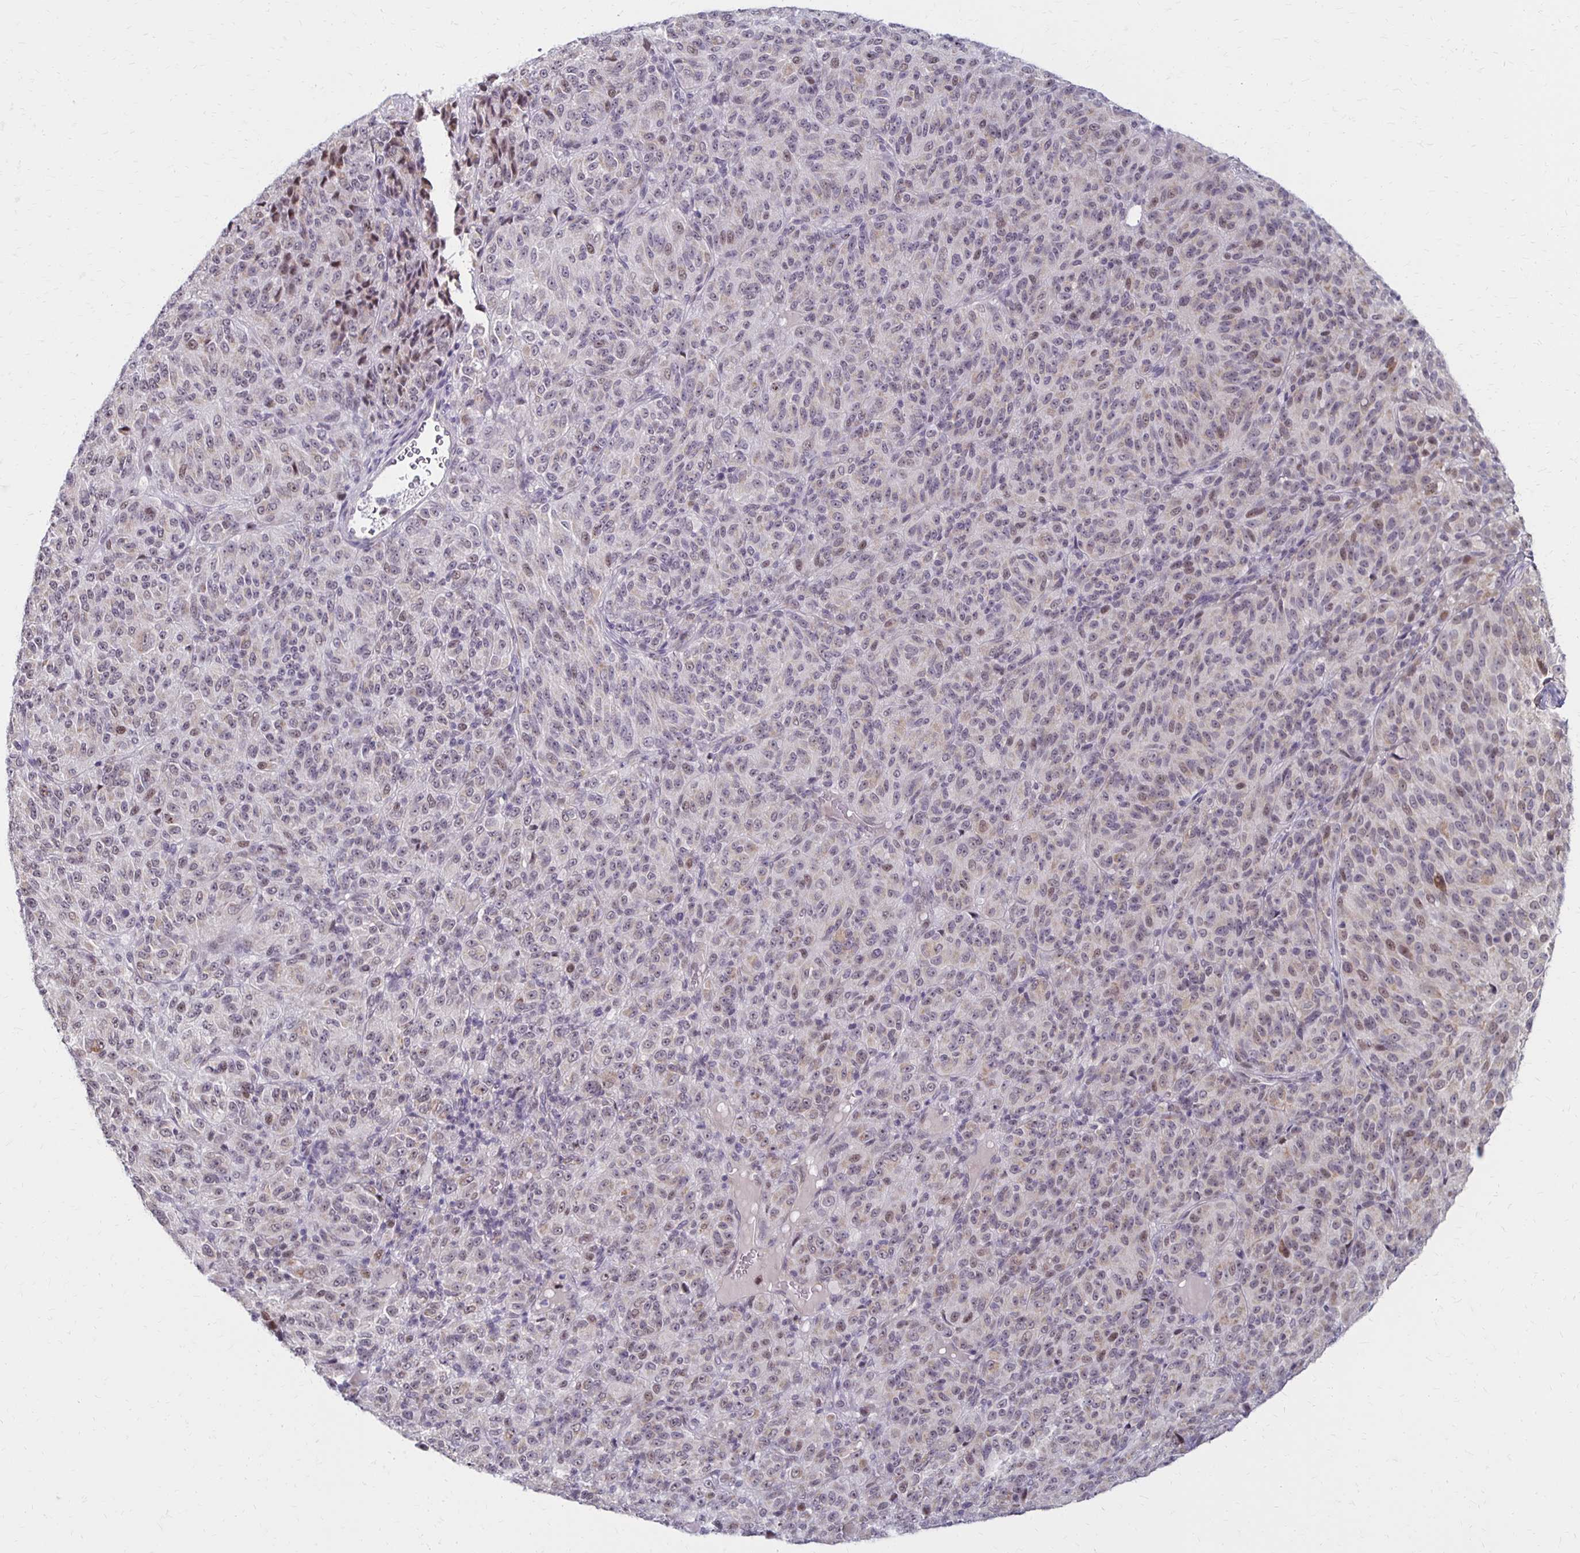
{"staining": {"intensity": "weak", "quantity": "25%-75%", "location": "nuclear"}, "tissue": "melanoma", "cell_type": "Tumor cells", "image_type": "cancer", "snomed": [{"axis": "morphology", "description": "Malignant melanoma, Metastatic site"}, {"axis": "topography", "description": "Brain"}], "caption": "Weak nuclear expression for a protein is appreciated in approximately 25%-75% of tumor cells of melanoma using immunohistochemistry (IHC).", "gene": "DAGLA", "patient": {"sex": "female", "age": 56}}